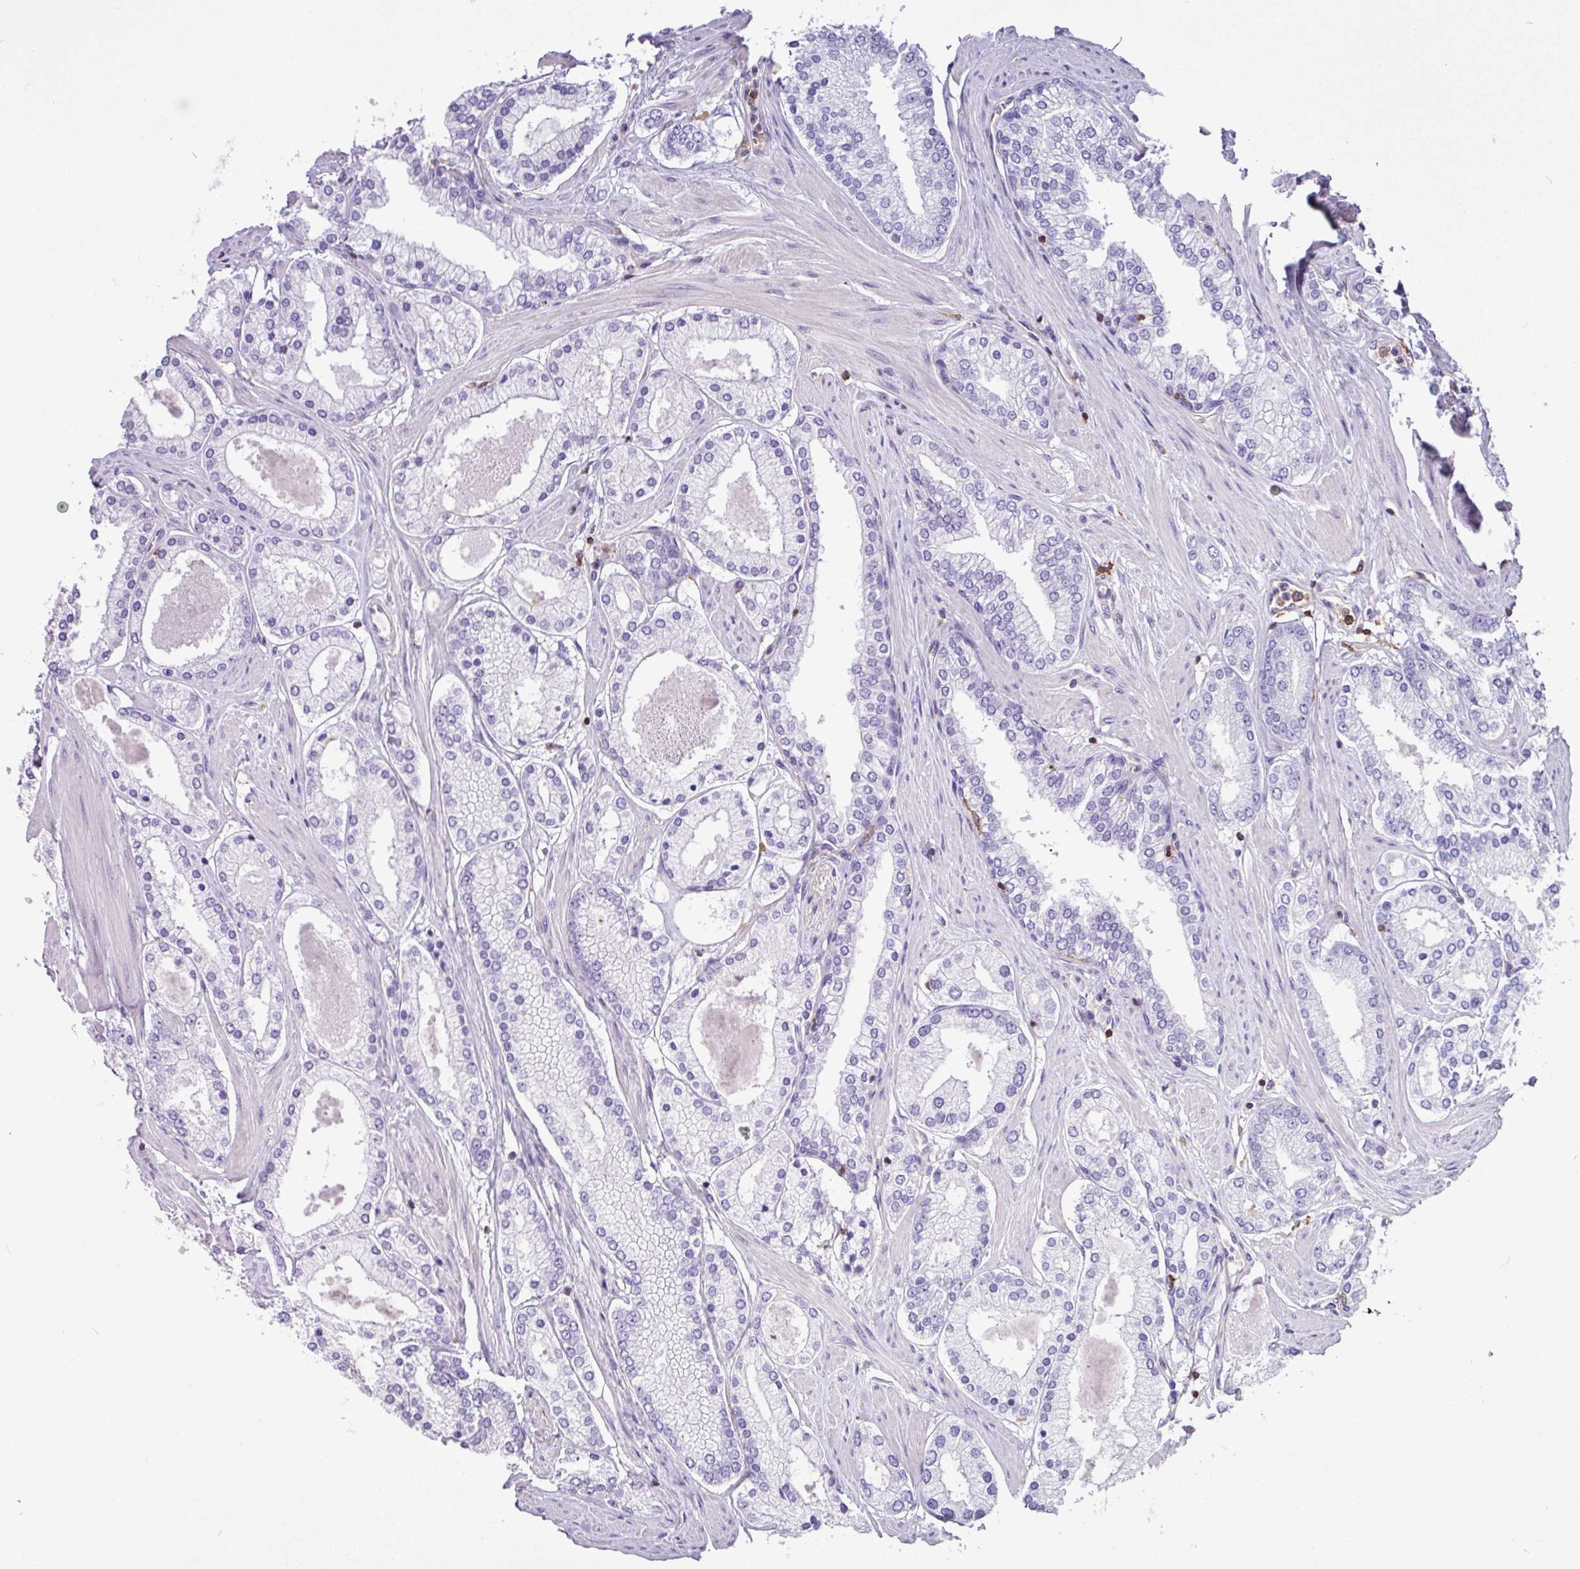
{"staining": {"intensity": "negative", "quantity": "none", "location": "none"}, "tissue": "prostate cancer", "cell_type": "Tumor cells", "image_type": "cancer", "snomed": [{"axis": "morphology", "description": "Adenocarcinoma, Low grade"}, {"axis": "topography", "description": "Prostate"}], "caption": "An immunohistochemistry micrograph of prostate cancer is shown. There is no staining in tumor cells of prostate cancer.", "gene": "PPP1R18", "patient": {"sex": "male", "age": 42}}